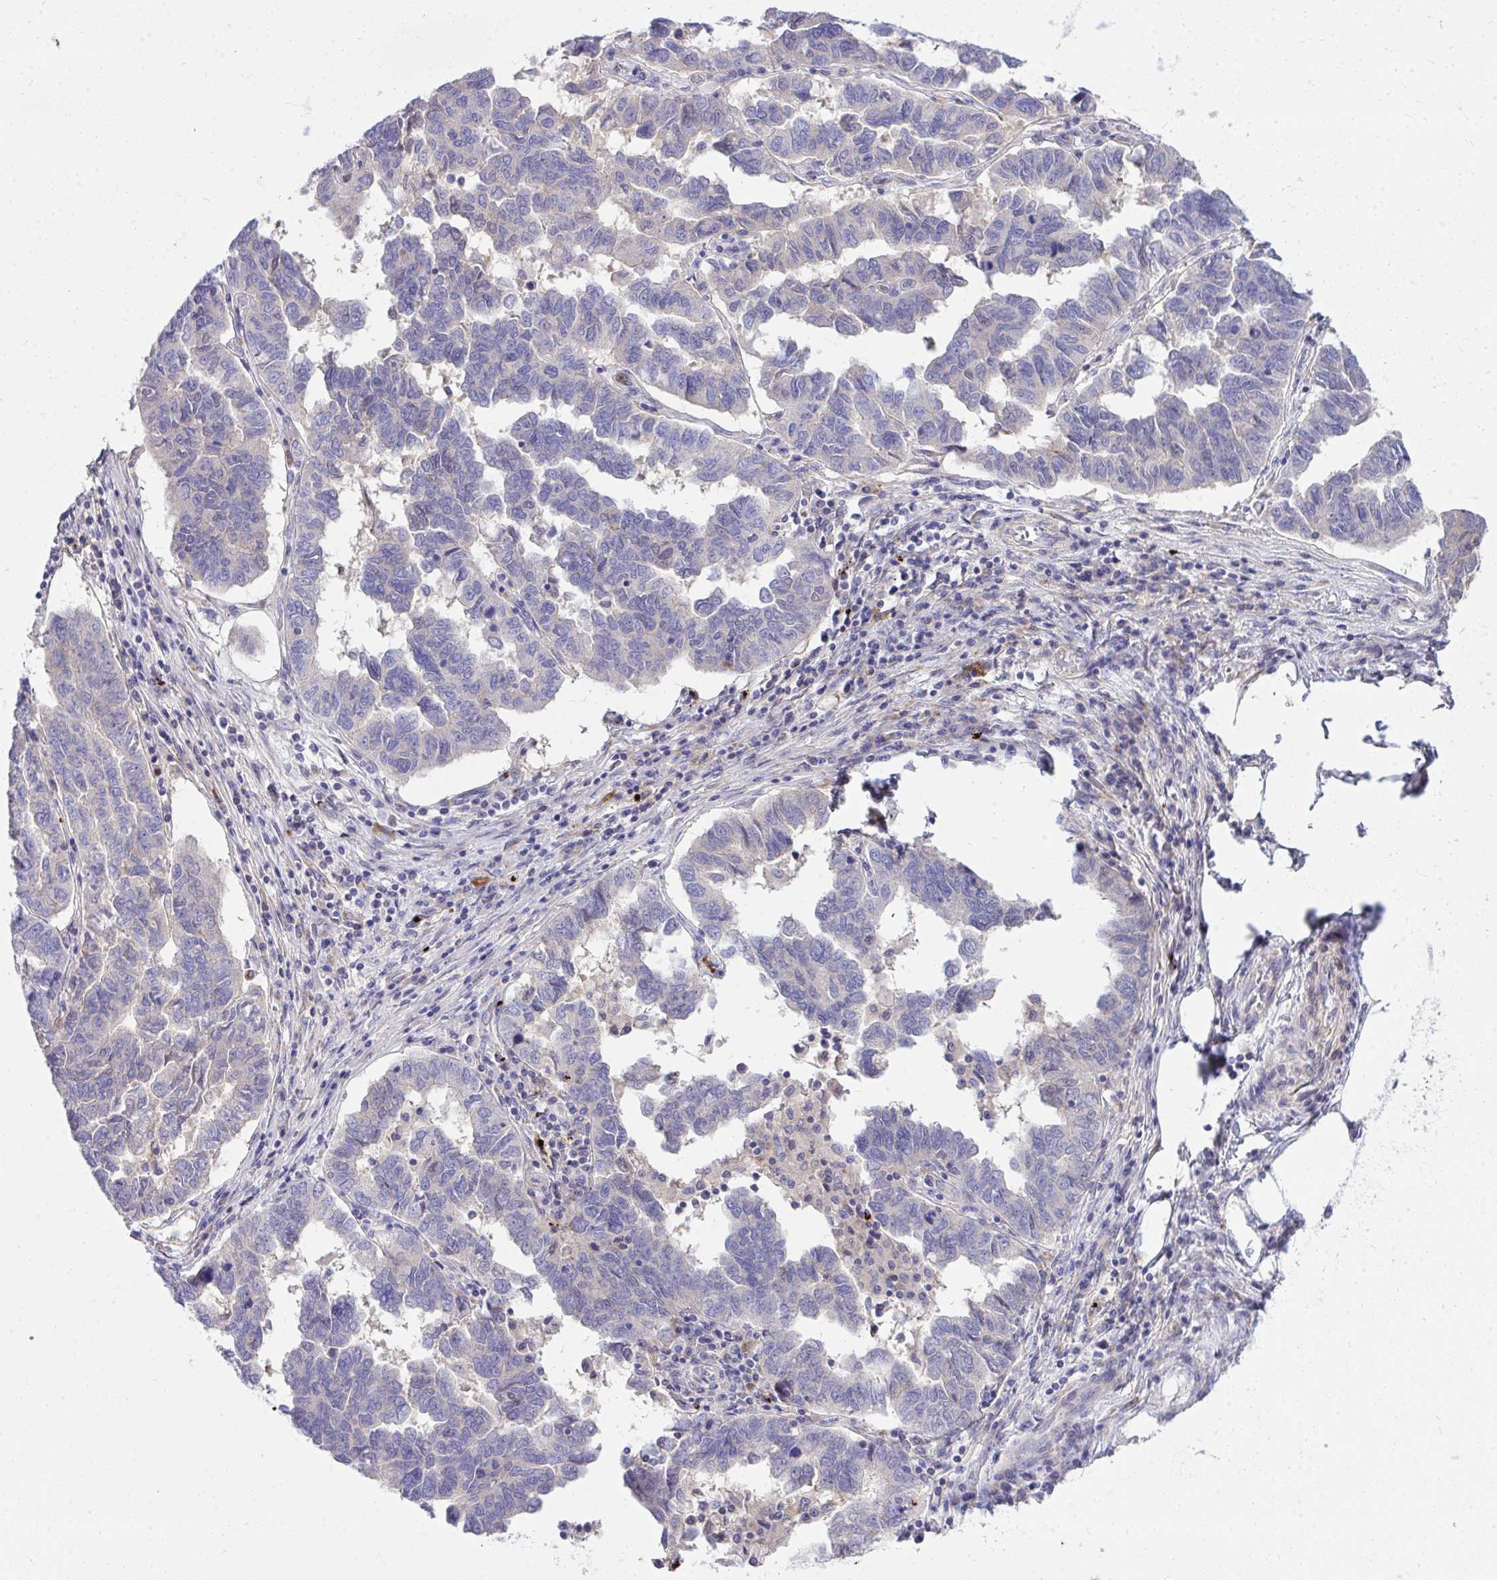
{"staining": {"intensity": "negative", "quantity": "none", "location": "none"}, "tissue": "ovarian cancer", "cell_type": "Tumor cells", "image_type": "cancer", "snomed": [{"axis": "morphology", "description": "Cystadenocarcinoma, serous, NOS"}, {"axis": "topography", "description": "Ovary"}], "caption": "Tumor cells show no significant protein expression in serous cystadenocarcinoma (ovarian).", "gene": "TP53I11", "patient": {"sex": "female", "age": 64}}